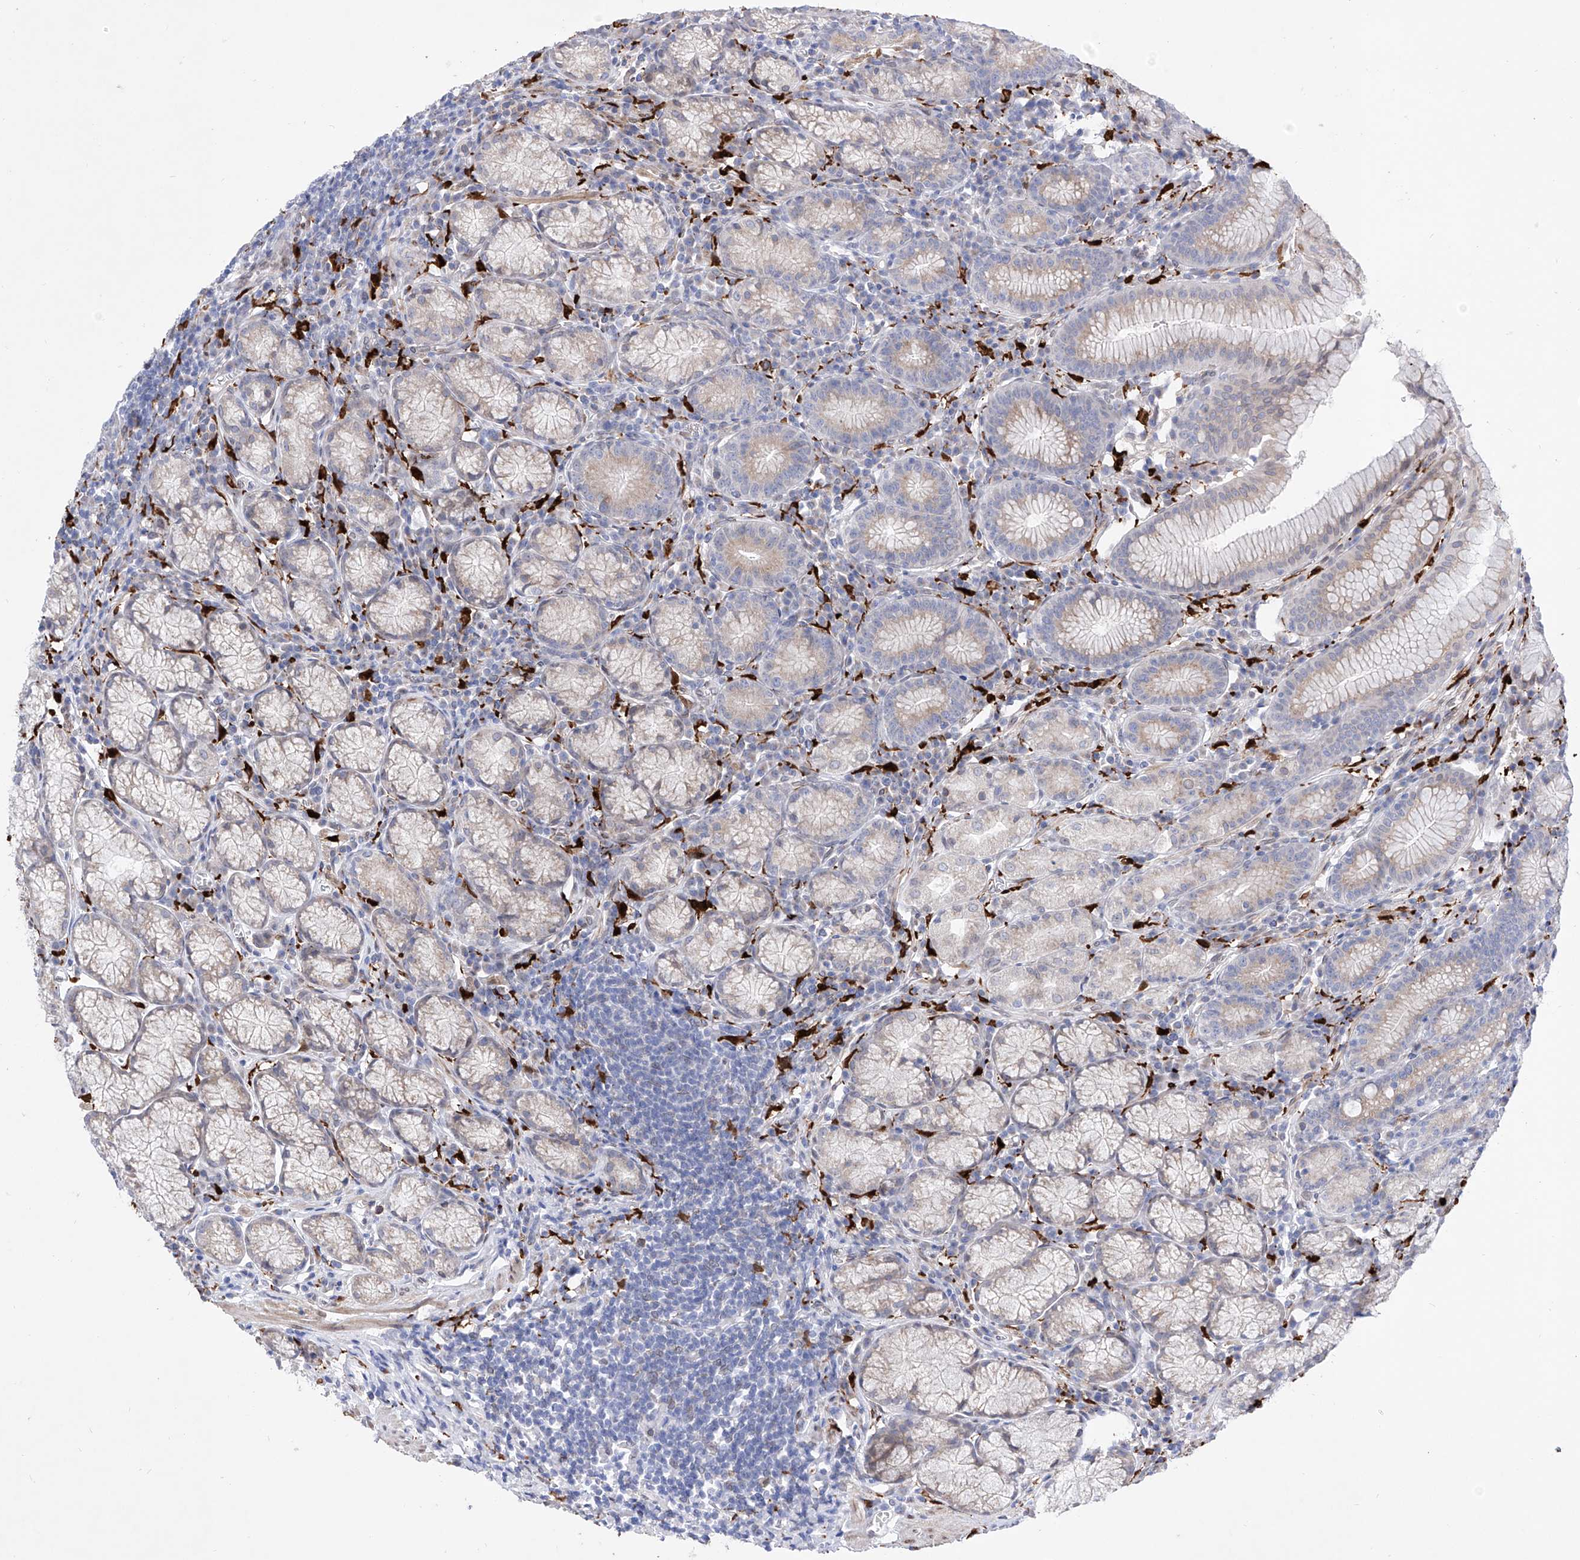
{"staining": {"intensity": "moderate", "quantity": "<25%", "location": "cytoplasmic/membranous"}, "tissue": "stomach", "cell_type": "Glandular cells", "image_type": "normal", "snomed": [{"axis": "morphology", "description": "Normal tissue, NOS"}, {"axis": "topography", "description": "Stomach"}], "caption": "Glandular cells exhibit low levels of moderate cytoplasmic/membranous staining in approximately <25% of cells in unremarkable stomach.", "gene": "LCLAT1", "patient": {"sex": "male", "age": 55}}